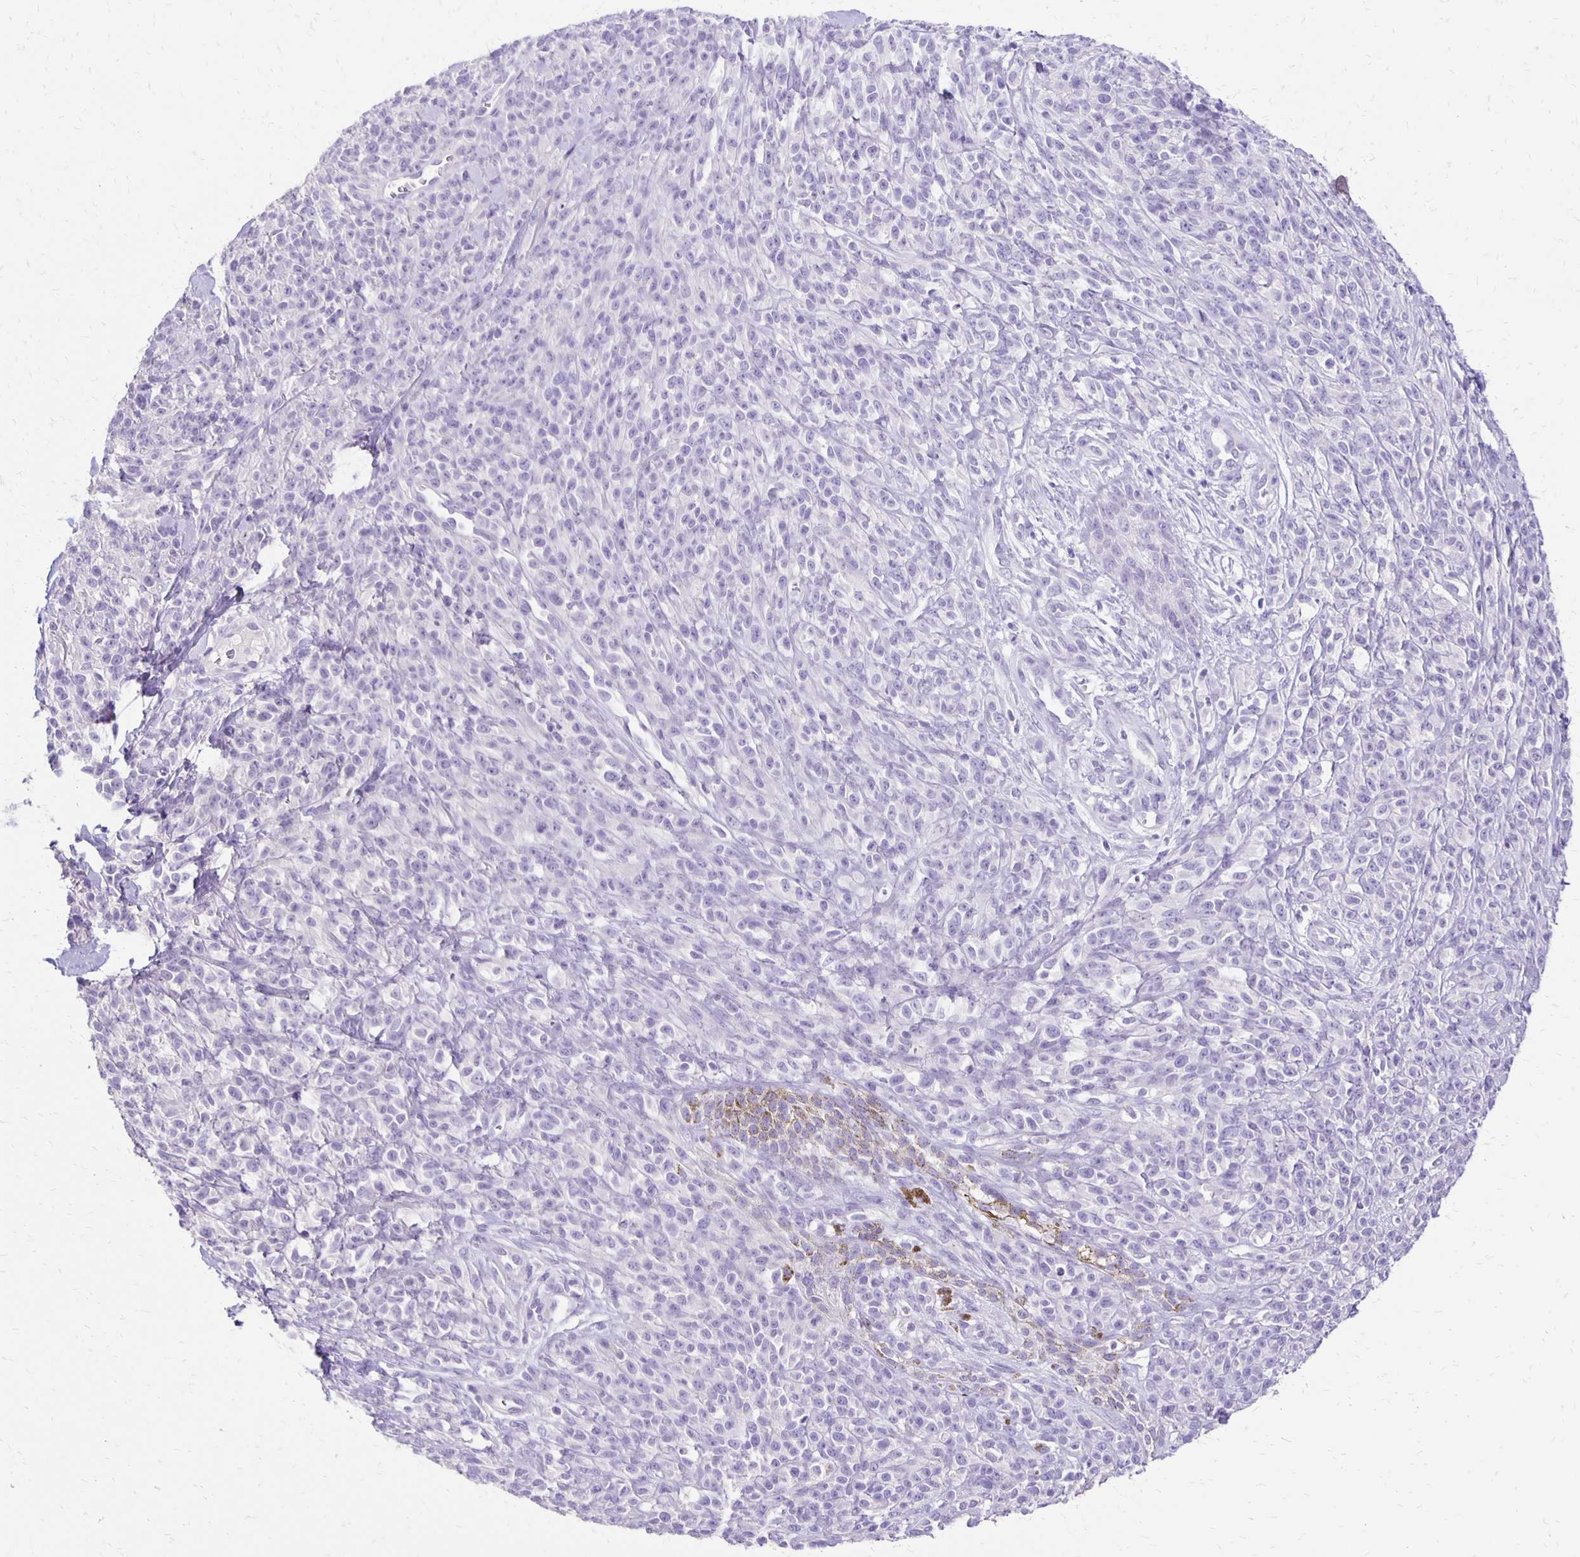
{"staining": {"intensity": "negative", "quantity": "none", "location": "none"}, "tissue": "melanoma", "cell_type": "Tumor cells", "image_type": "cancer", "snomed": [{"axis": "morphology", "description": "Malignant melanoma, NOS"}, {"axis": "topography", "description": "Skin"}, {"axis": "topography", "description": "Skin of trunk"}], "caption": "This histopathology image is of melanoma stained with immunohistochemistry (IHC) to label a protein in brown with the nuclei are counter-stained blue. There is no staining in tumor cells. (Stains: DAB (3,3'-diaminobenzidine) IHC with hematoxylin counter stain, Microscopy: brightfield microscopy at high magnification).", "gene": "ANKRD45", "patient": {"sex": "male", "age": 74}}